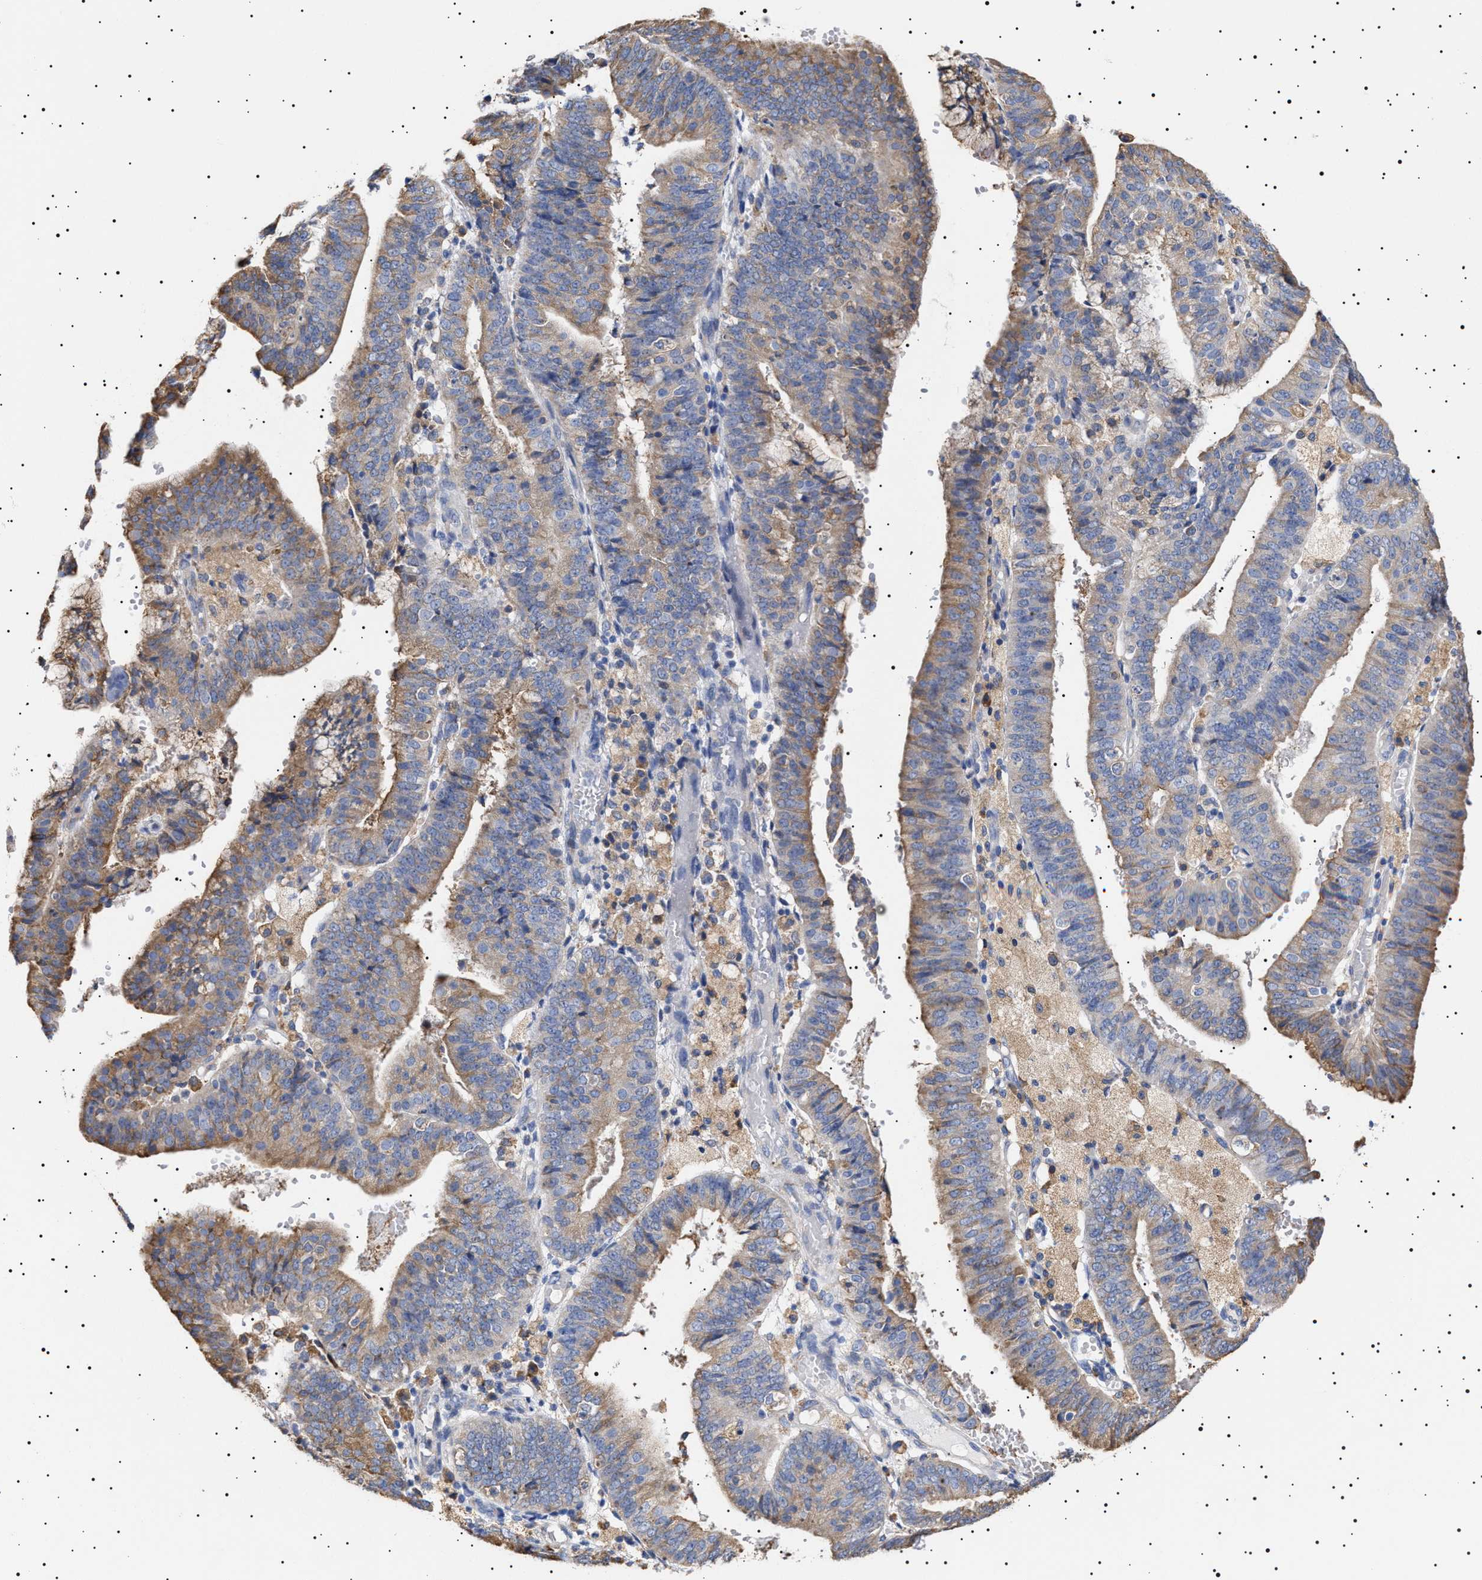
{"staining": {"intensity": "moderate", "quantity": ">75%", "location": "cytoplasmic/membranous"}, "tissue": "endometrial cancer", "cell_type": "Tumor cells", "image_type": "cancer", "snomed": [{"axis": "morphology", "description": "Adenocarcinoma, NOS"}, {"axis": "topography", "description": "Endometrium"}], "caption": "Adenocarcinoma (endometrial) tissue demonstrates moderate cytoplasmic/membranous expression in about >75% of tumor cells, visualized by immunohistochemistry.", "gene": "ERCC6L2", "patient": {"sex": "female", "age": 63}}